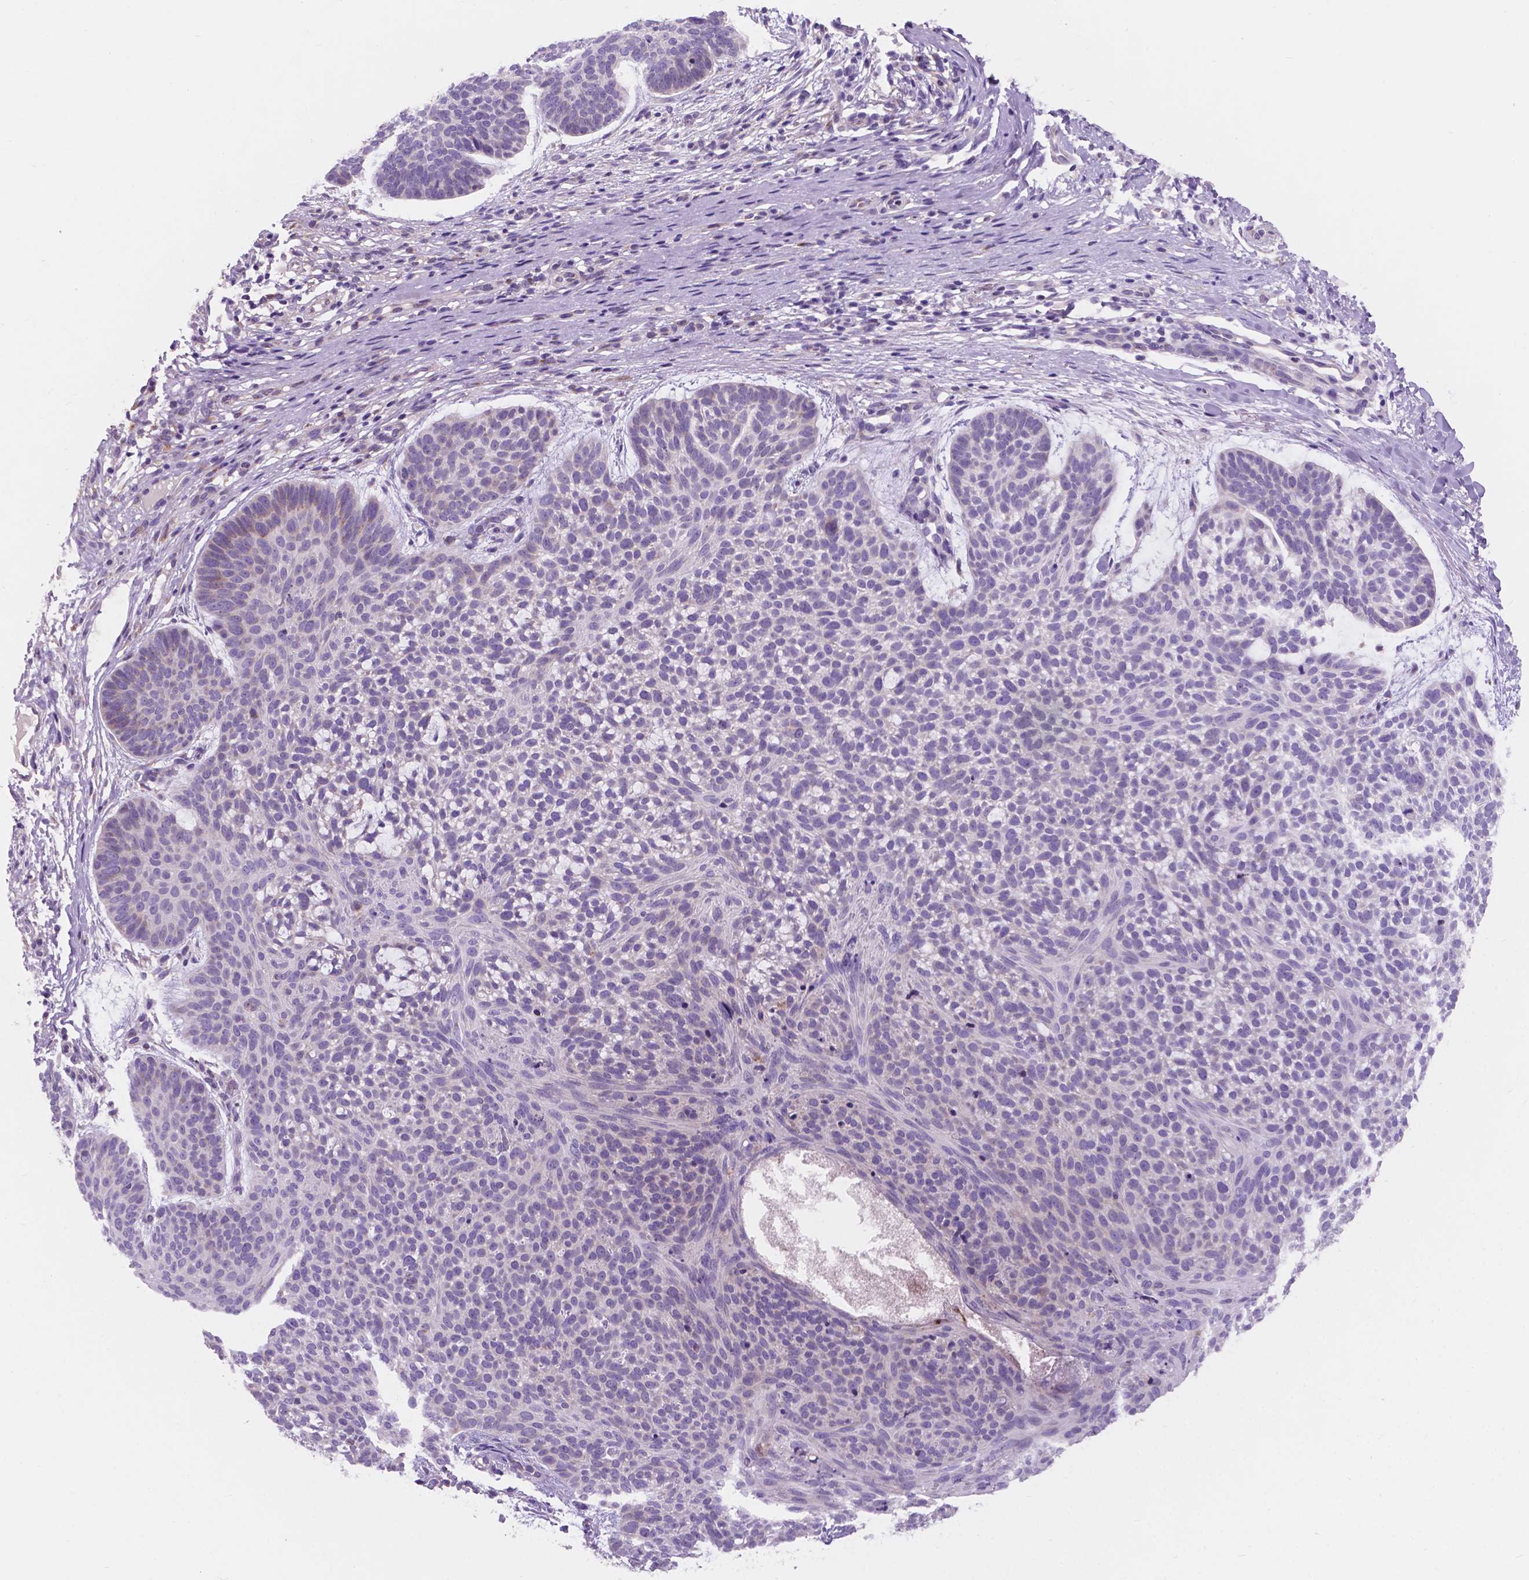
{"staining": {"intensity": "negative", "quantity": "none", "location": "none"}, "tissue": "skin cancer", "cell_type": "Tumor cells", "image_type": "cancer", "snomed": [{"axis": "morphology", "description": "Basal cell carcinoma"}, {"axis": "topography", "description": "Skin"}], "caption": "Basal cell carcinoma (skin) was stained to show a protein in brown. There is no significant staining in tumor cells.", "gene": "IREB2", "patient": {"sex": "male", "age": 64}}